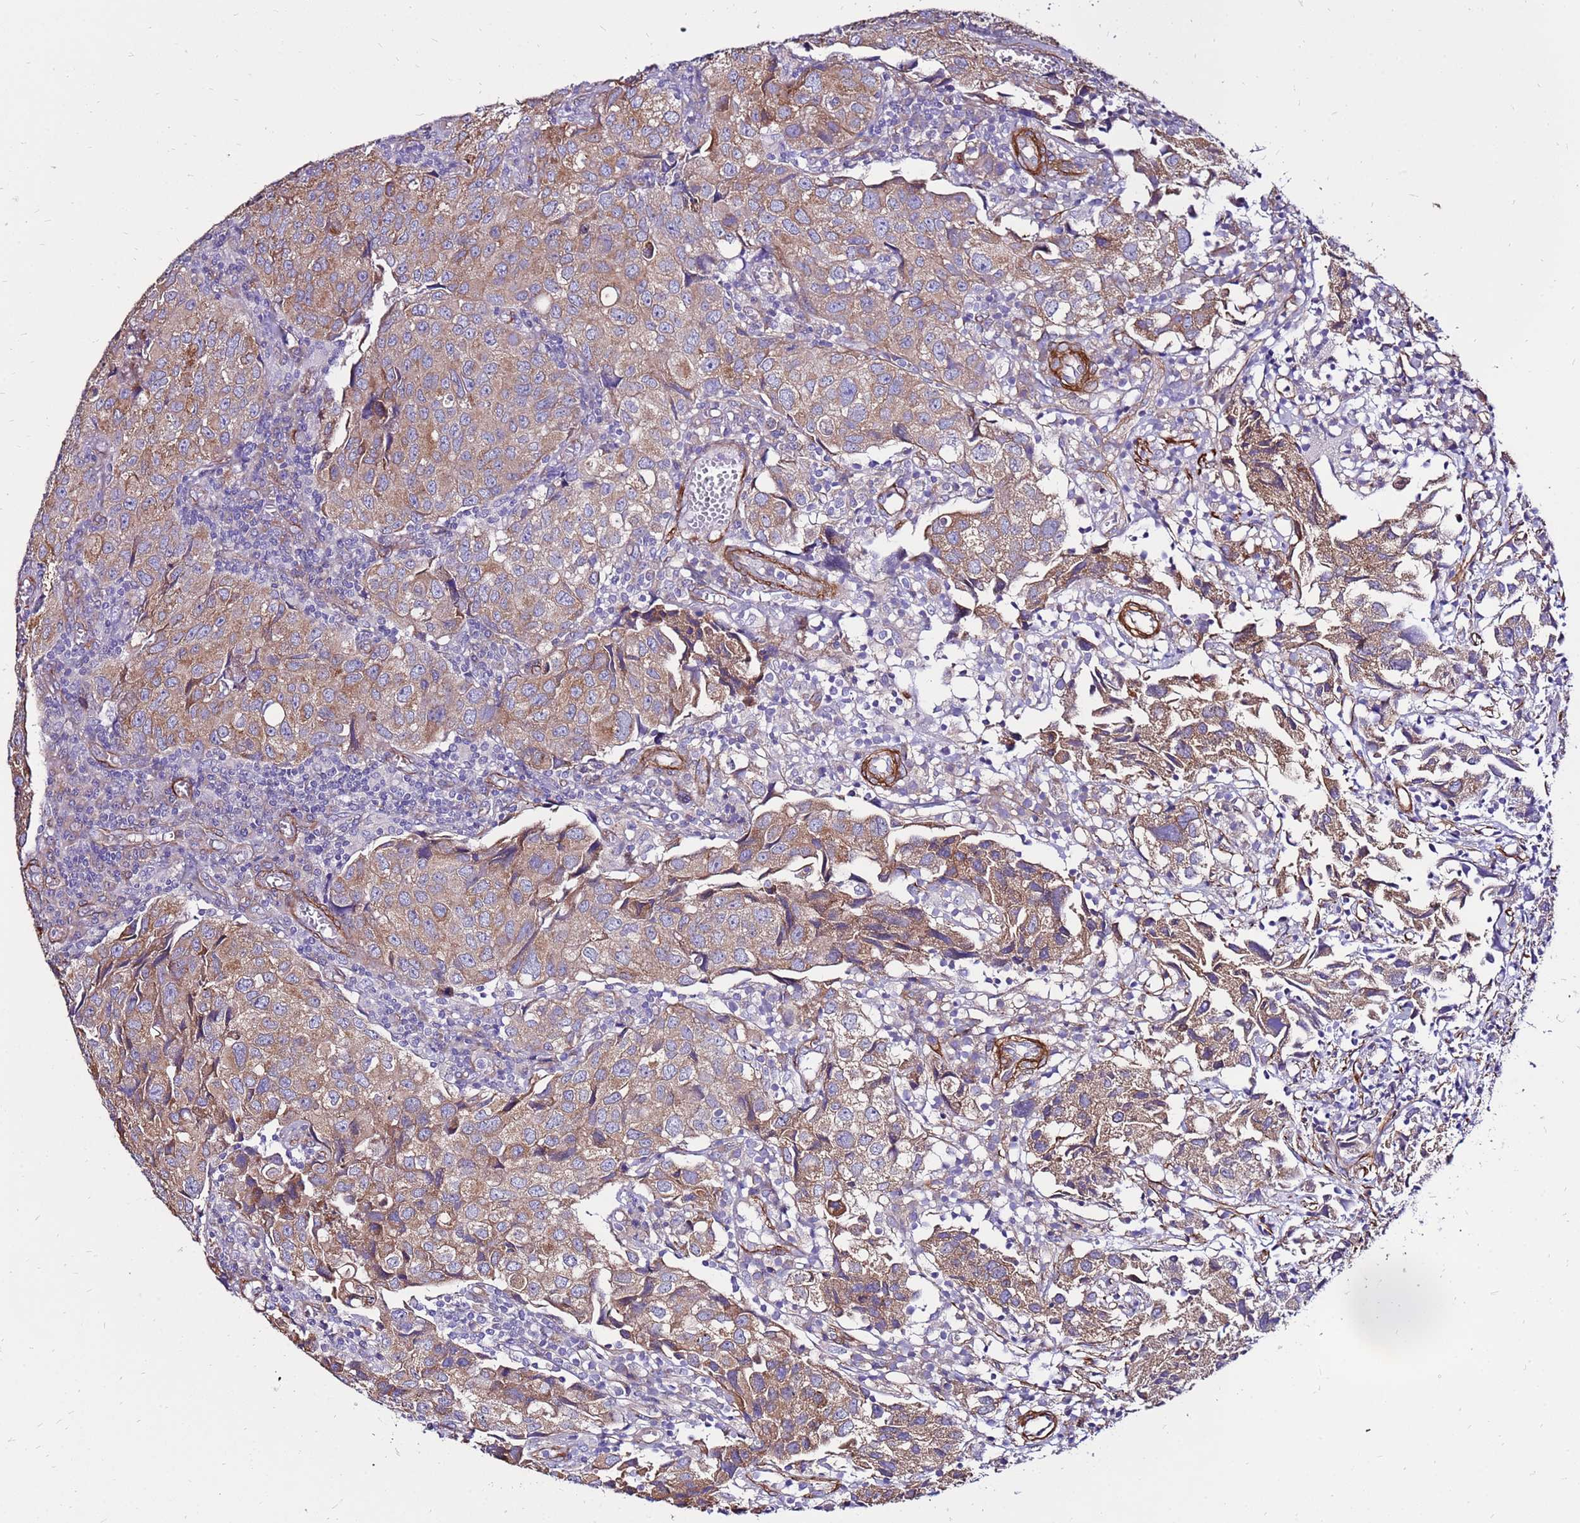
{"staining": {"intensity": "weak", "quantity": ">75%", "location": "cytoplasmic/membranous"}, "tissue": "urothelial cancer", "cell_type": "Tumor cells", "image_type": "cancer", "snomed": [{"axis": "morphology", "description": "Urothelial carcinoma, High grade"}, {"axis": "topography", "description": "Urinary bladder"}], "caption": "Immunohistochemistry image of human urothelial cancer stained for a protein (brown), which exhibits low levels of weak cytoplasmic/membranous staining in approximately >75% of tumor cells.", "gene": "EI24", "patient": {"sex": "female", "age": 75}}